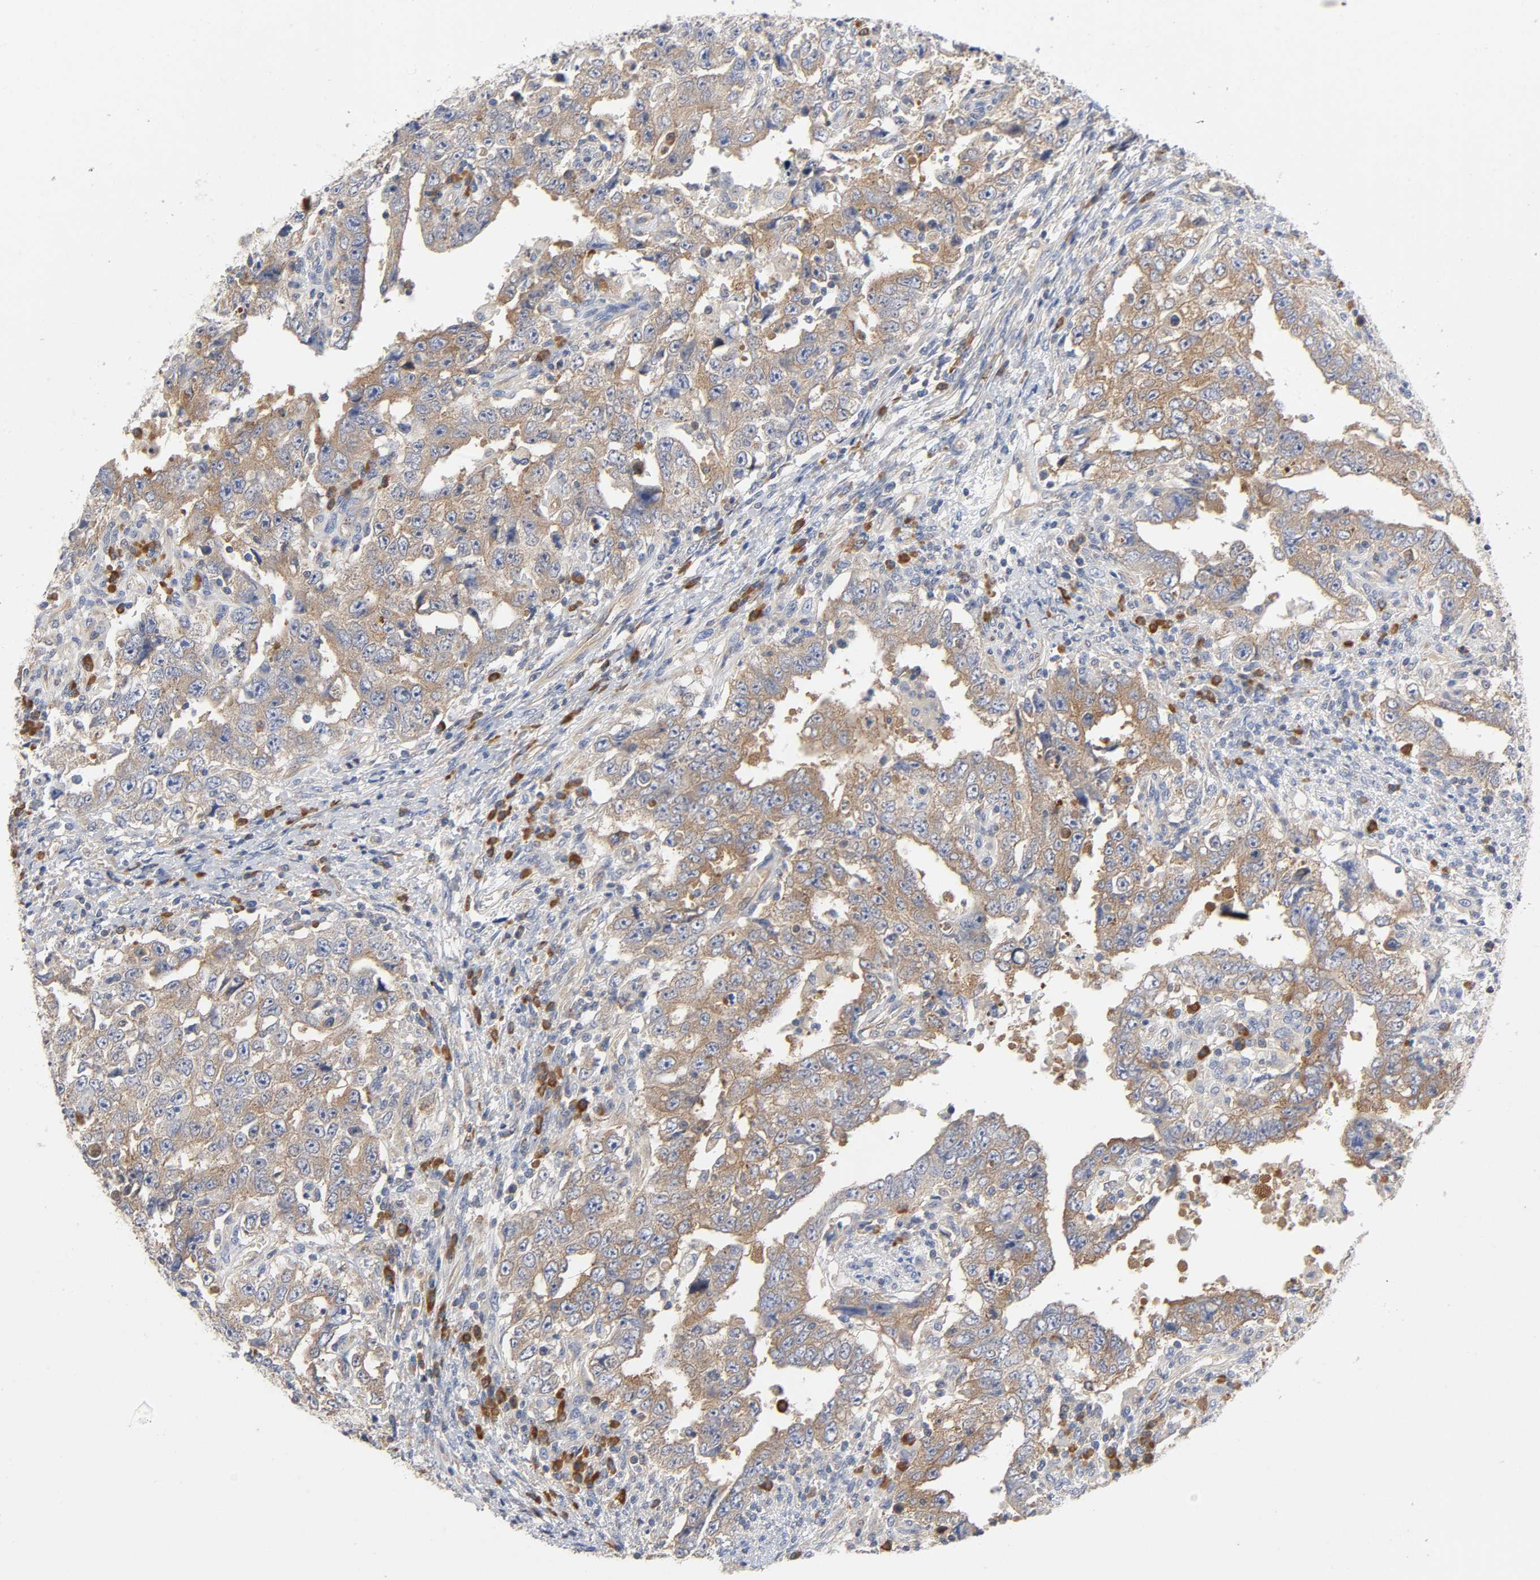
{"staining": {"intensity": "weak", "quantity": ">75%", "location": "cytoplasmic/membranous"}, "tissue": "testis cancer", "cell_type": "Tumor cells", "image_type": "cancer", "snomed": [{"axis": "morphology", "description": "Carcinoma, Embryonal, NOS"}, {"axis": "topography", "description": "Testis"}], "caption": "This histopathology image exhibits immunohistochemistry staining of testis embryonal carcinoma, with low weak cytoplasmic/membranous staining in about >75% of tumor cells.", "gene": "SCHIP1", "patient": {"sex": "male", "age": 26}}